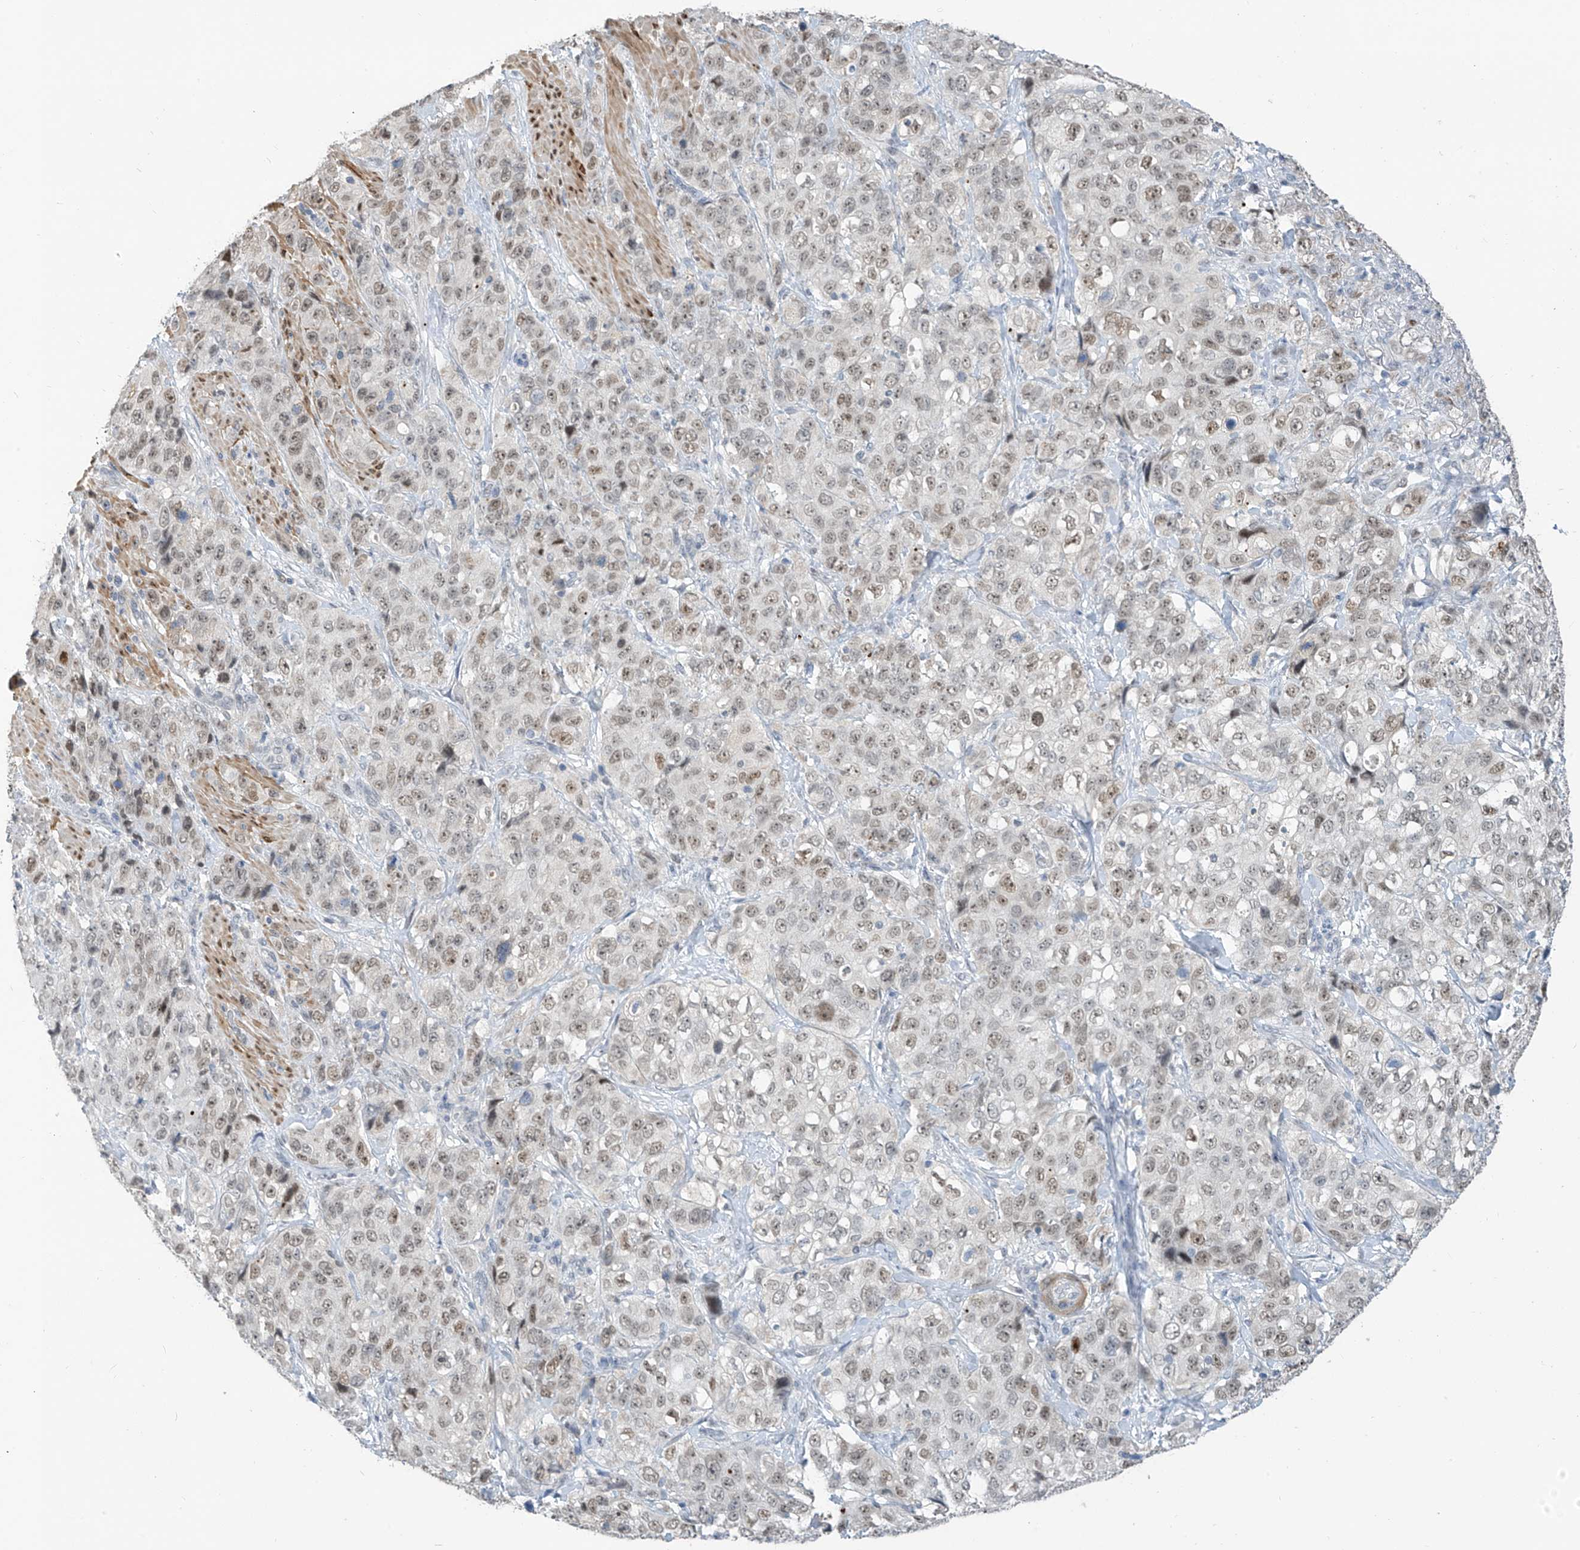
{"staining": {"intensity": "moderate", "quantity": ">75%", "location": "nuclear"}, "tissue": "stomach cancer", "cell_type": "Tumor cells", "image_type": "cancer", "snomed": [{"axis": "morphology", "description": "Adenocarcinoma, NOS"}, {"axis": "topography", "description": "Stomach"}], "caption": "This is a histology image of IHC staining of stomach cancer, which shows moderate positivity in the nuclear of tumor cells.", "gene": "METAP1D", "patient": {"sex": "male", "age": 48}}